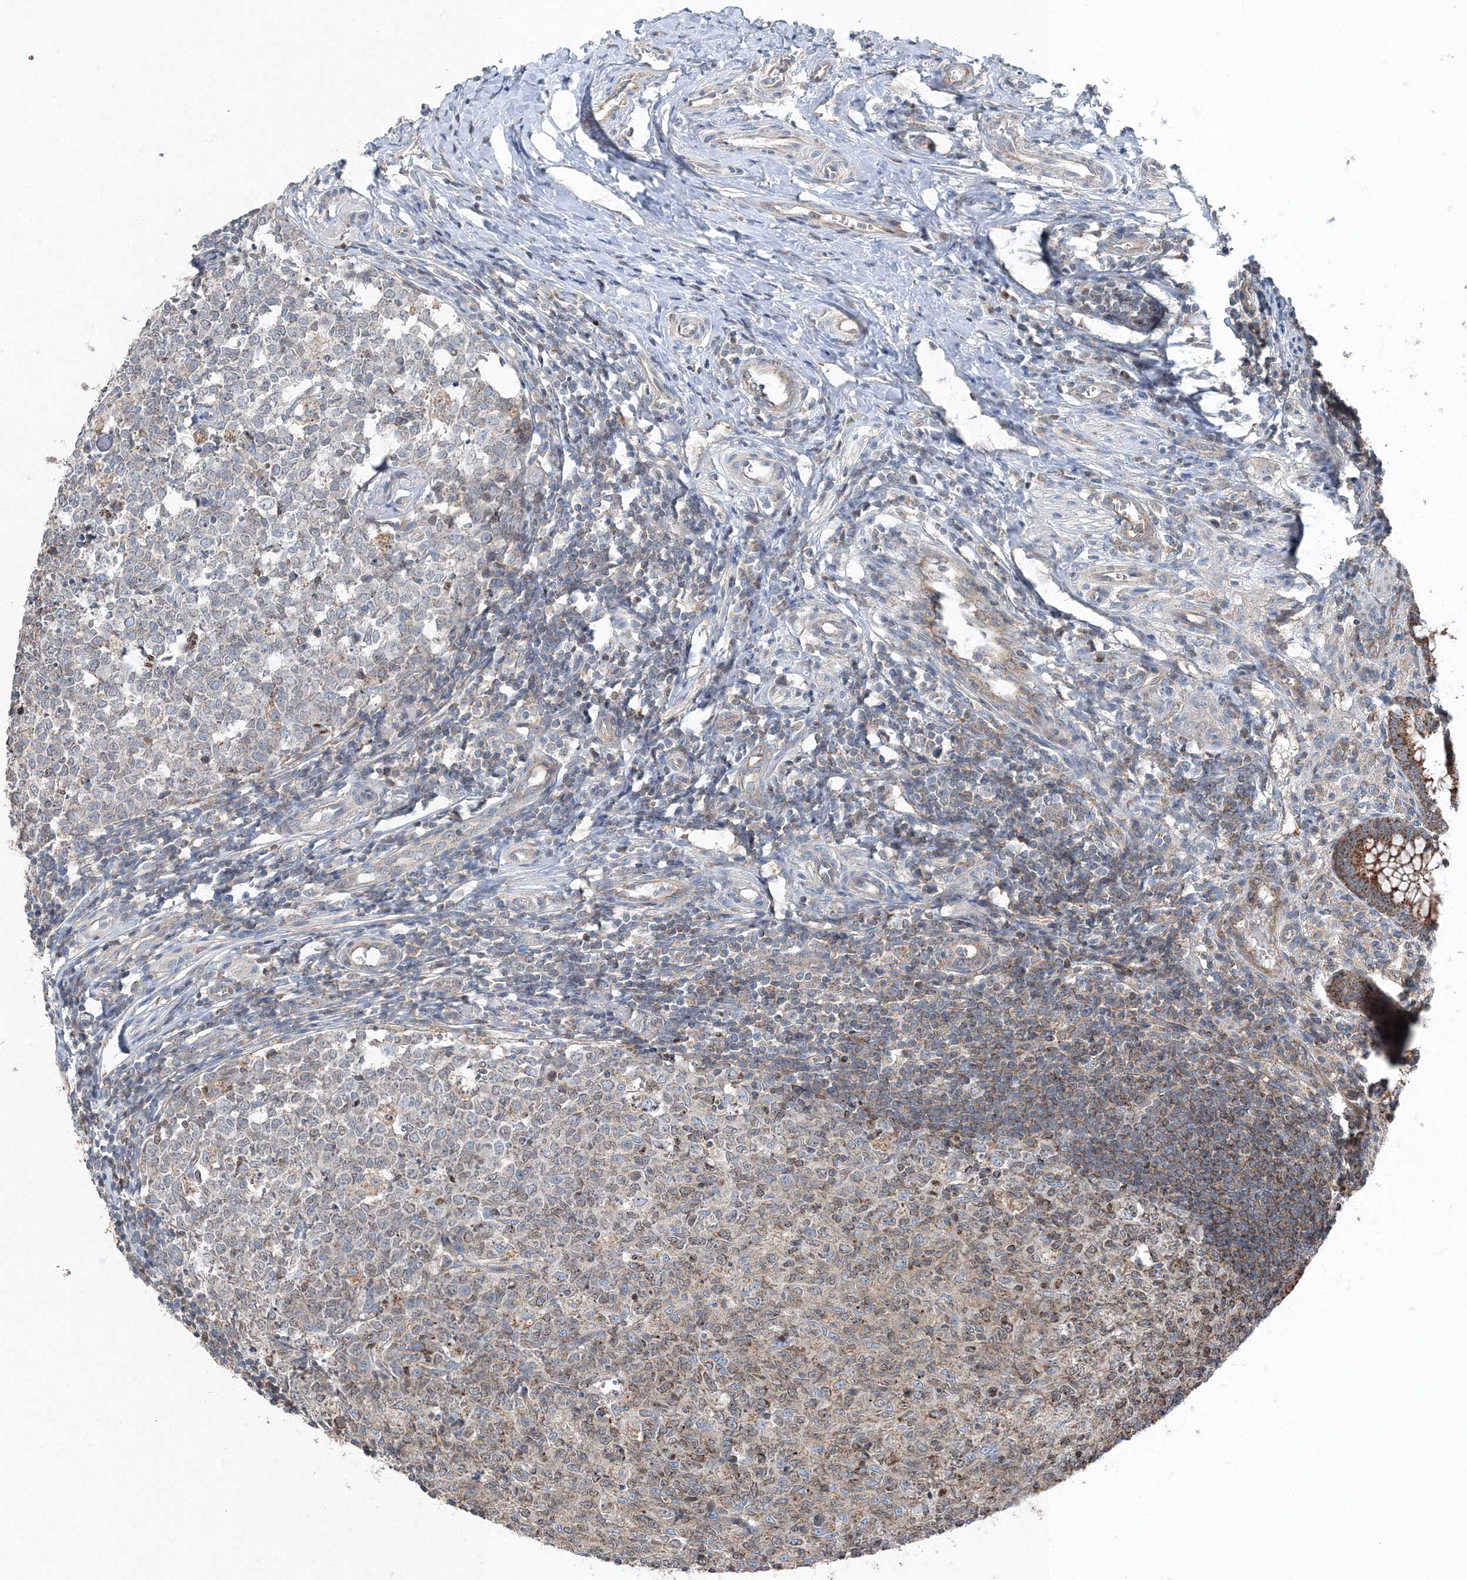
{"staining": {"intensity": "strong", "quantity": "25%-75%", "location": "cytoplasmic/membranous"}, "tissue": "appendix", "cell_type": "Glandular cells", "image_type": "normal", "snomed": [{"axis": "morphology", "description": "Normal tissue, NOS"}, {"axis": "topography", "description": "Appendix"}], "caption": "IHC of normal human appendix demonstrates high levels of strong cytoplasmic/membranous staining in about 25%-75% of glandular cells.", "gene": "AASDH", "patient": {"sex": "male", "age": 14}}